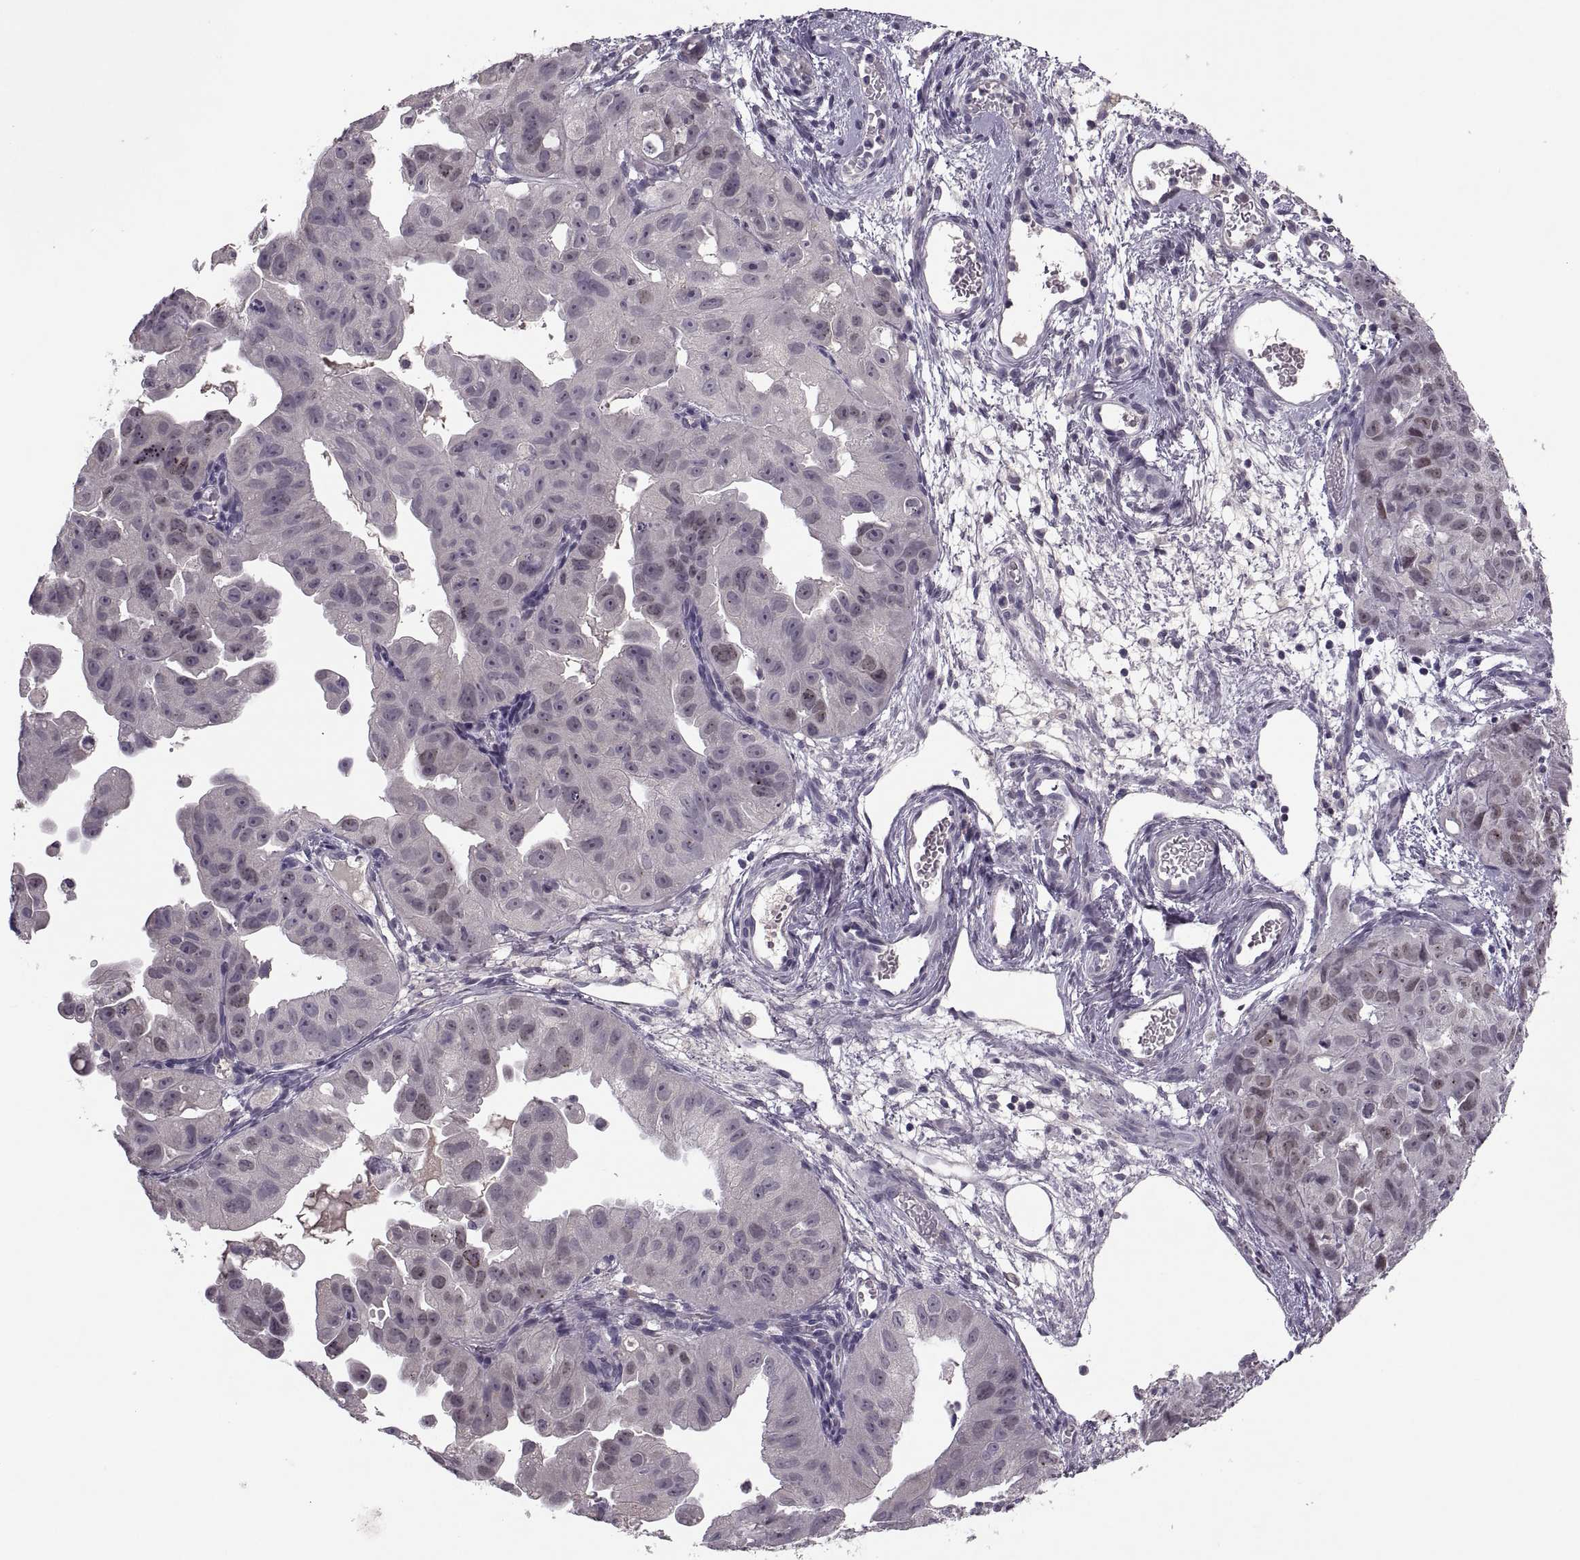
{"staining": {"intensity": "negative", "quantity": "none", "location": "none"}, "tissue": "ovarian cancer", "cell_type": "Tumor cells", "image_type": "cancer", "snomed": [{"axis": "morphology", "description": "Carcinoma, endometroid"}, {"axis": "topography", "description": "Ovary"}], "caption": "DAB immunohistochemical staining of human endometroid carcinoma (ovarian) demonstrates no significant staining in tumor cells.", "gene": "CACNA1F", "patient": {"sex": "female", "age": 85}}